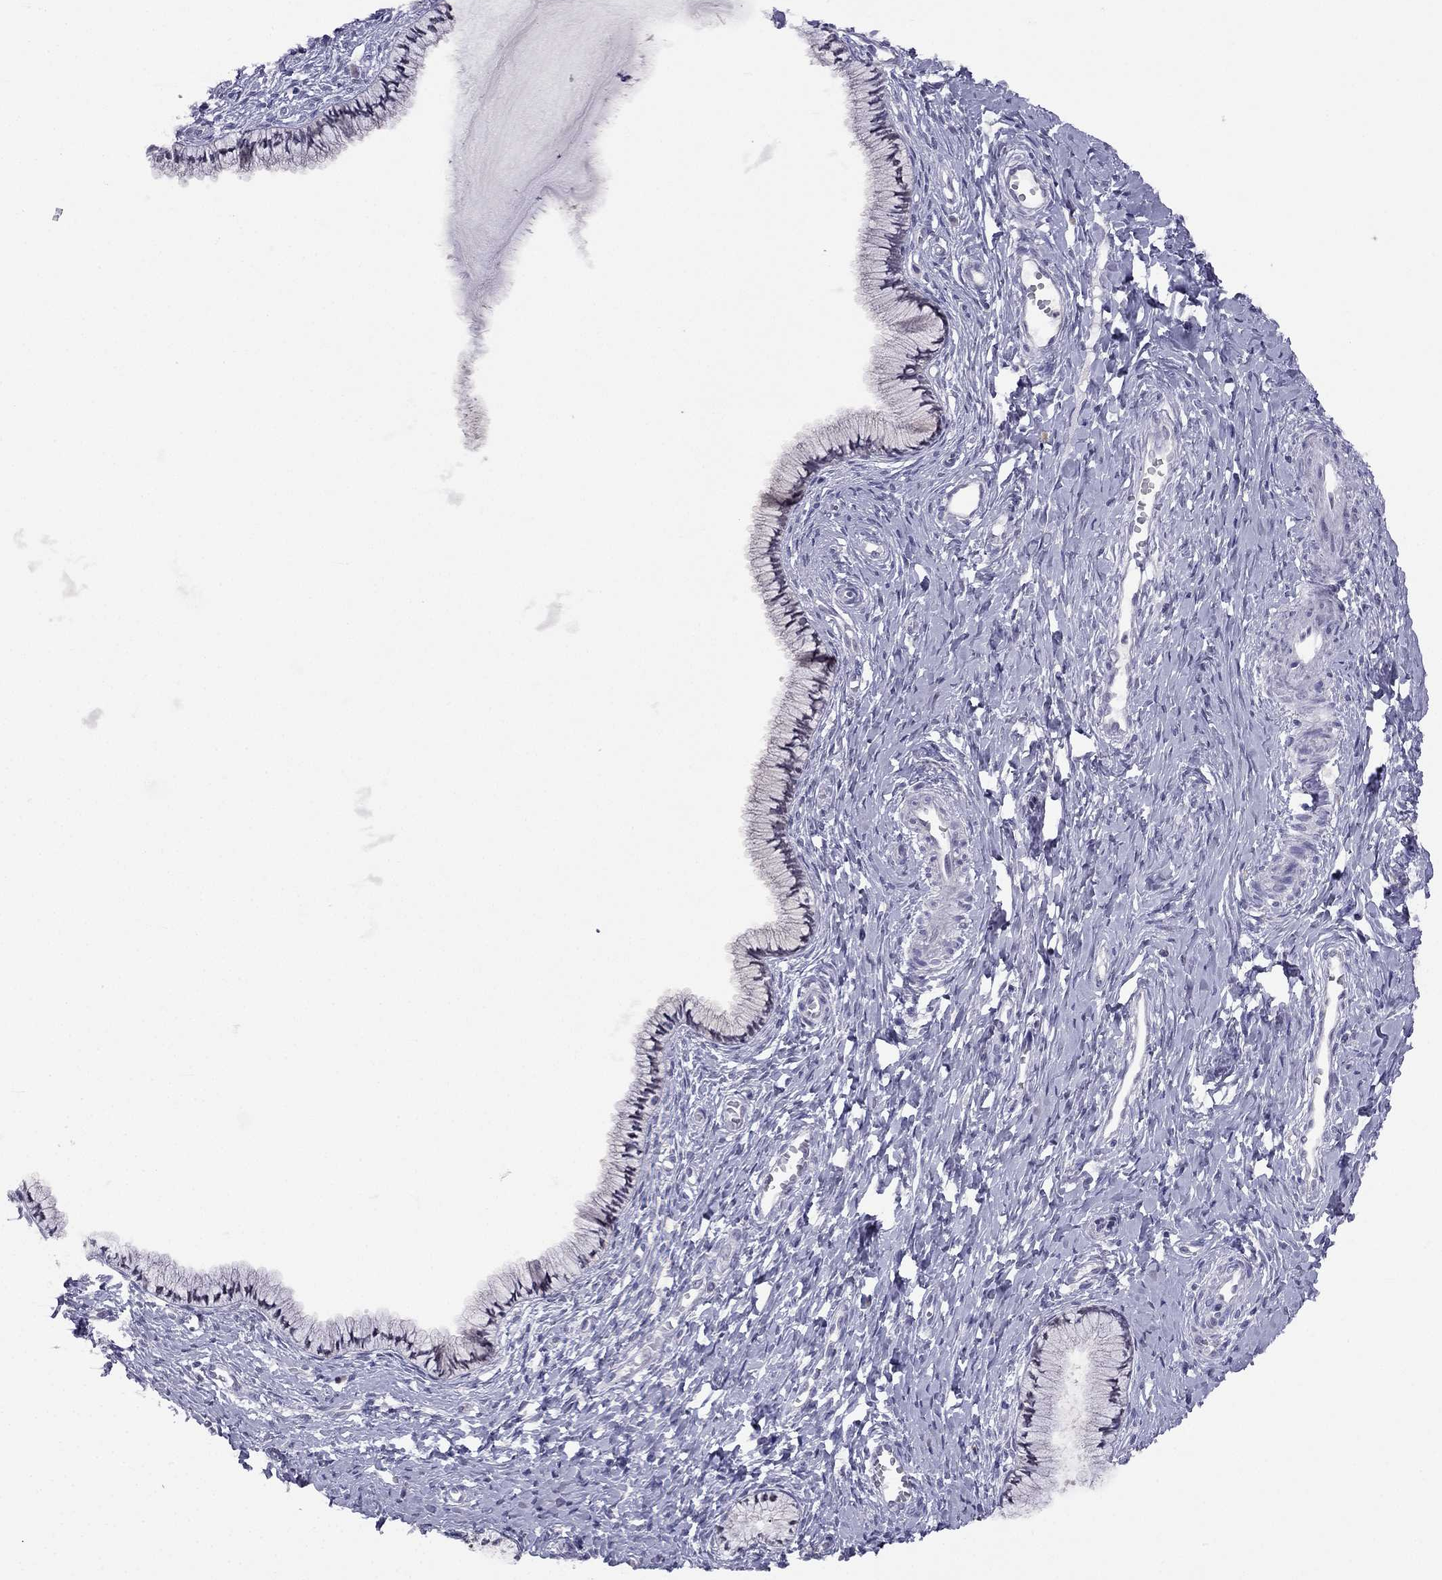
{"staining": {"intensity": "negative", "quantity": "none", "location": "none"}, "tissue": "cervix", "cell_type": "Glandular cells", "image_type": "normal", "snomed": [{"axis": "morphology", "description": "Normal tissue, NOS"}, {"axis": "topography", "description": "Cervix"}], "caption": "Protein analysis of benign cervix exhibits no significant staining in glandular cells. (Stains: DAB (3,3'-diaminobenzidine) immunohistochemistry with hematoxylin counter stain, Microscopy: brightfield microscopy at high magnification).", "gene": "C16orf89", "patient": {"sex": "female", "age": 40}}